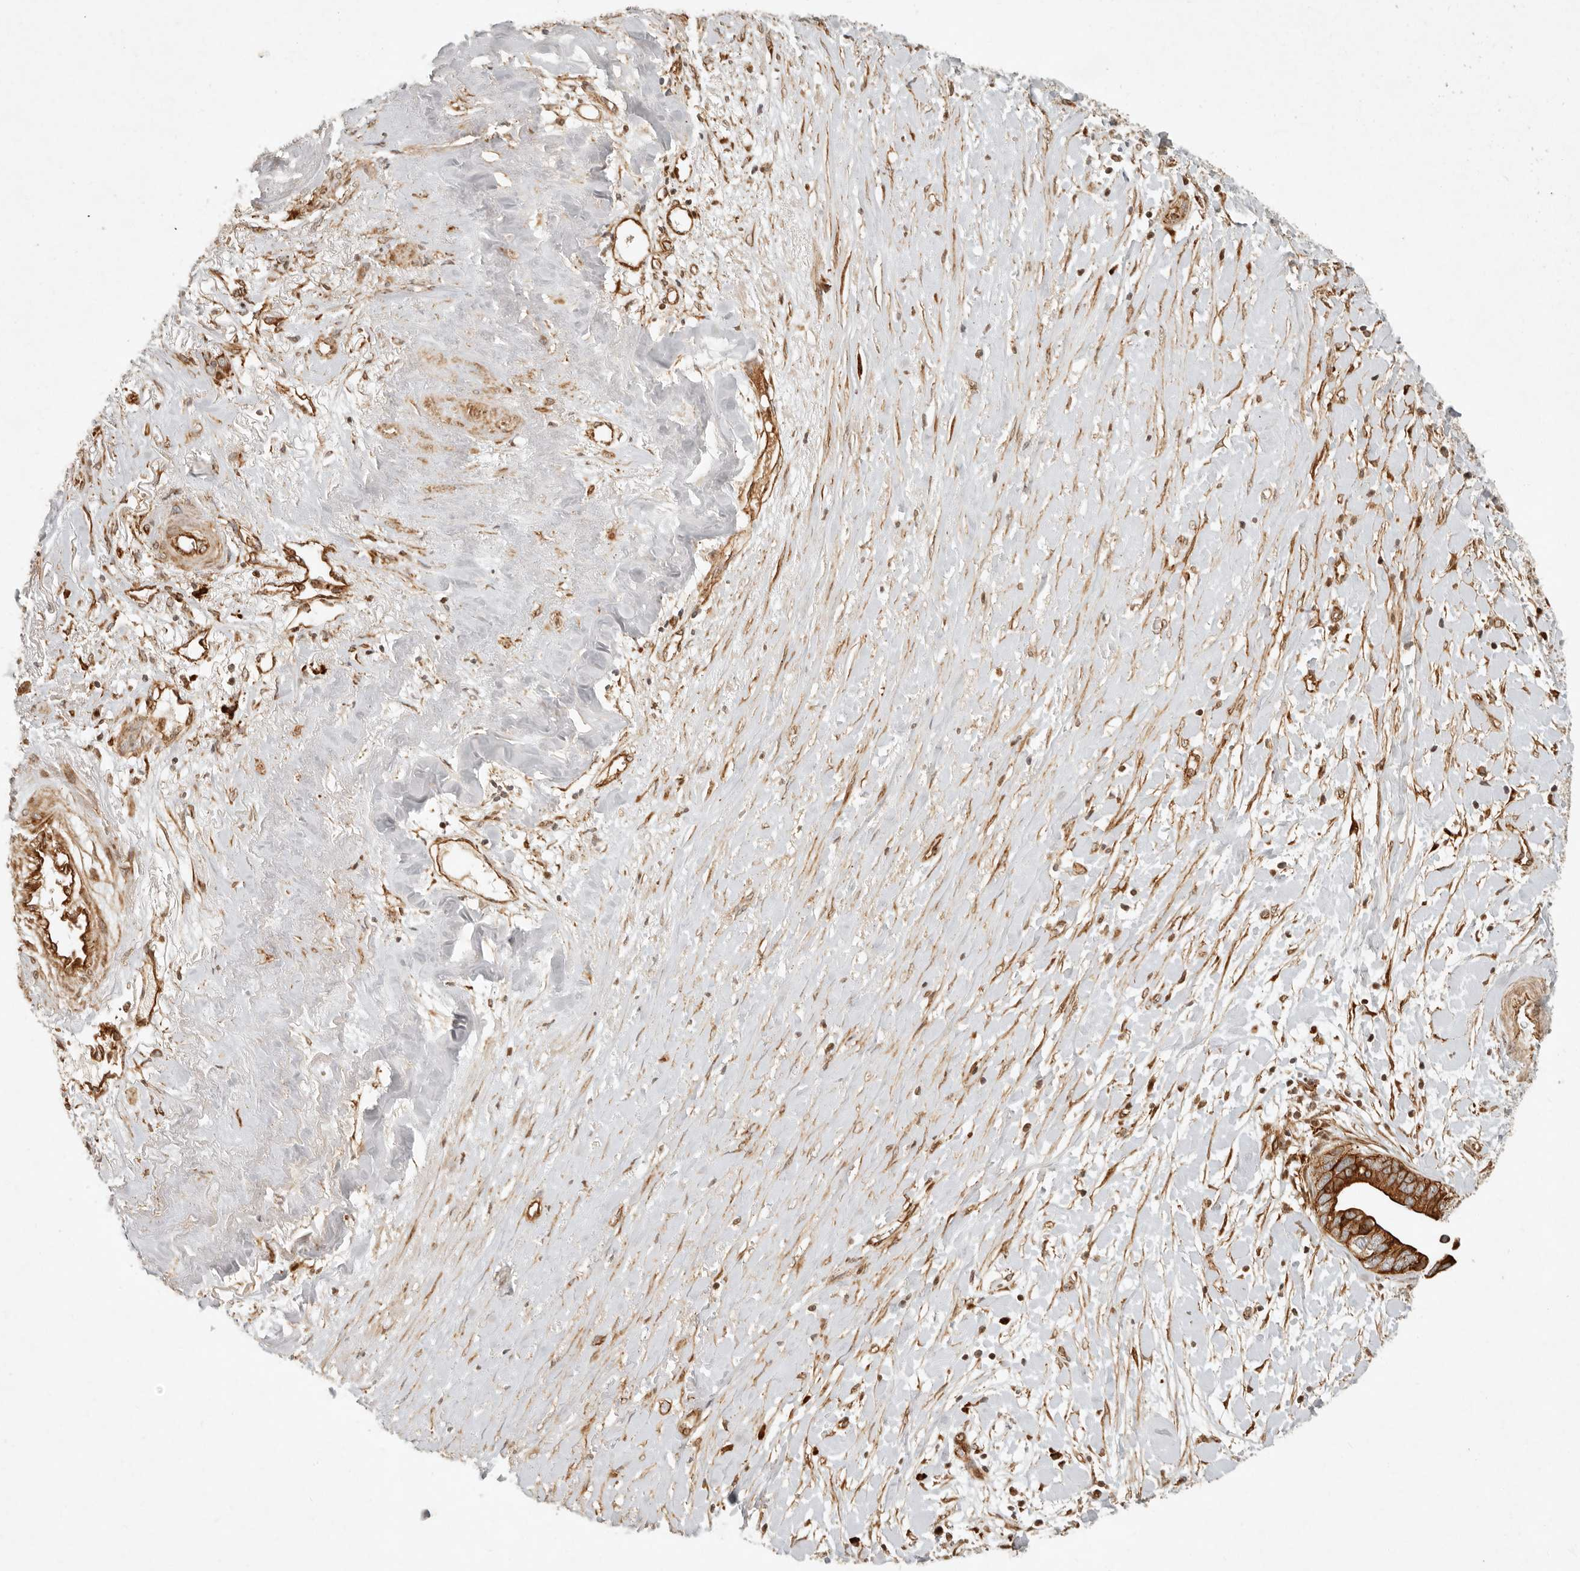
{"staining": {"intensity": "strong", "quantity": ">75%", "location": "cytoplasmic/membranous"}, "tissue": "liver cancer", "cell_type": "Tumor cells", "image_type": "cancer", "snomed": [{"axis": "morphology", "description": "Cholangiocarcinoma"}, {"axis": "topography", "description": "Liver"}], "caption": "Cholangiocarcinoma (liver) stained with a brown dye reveals strong cytoplasmic/membranous positive positivity in about >75% of tumor cells.", "gene": "KLHL38", "patient": {"sex": "female", "age": 79}}